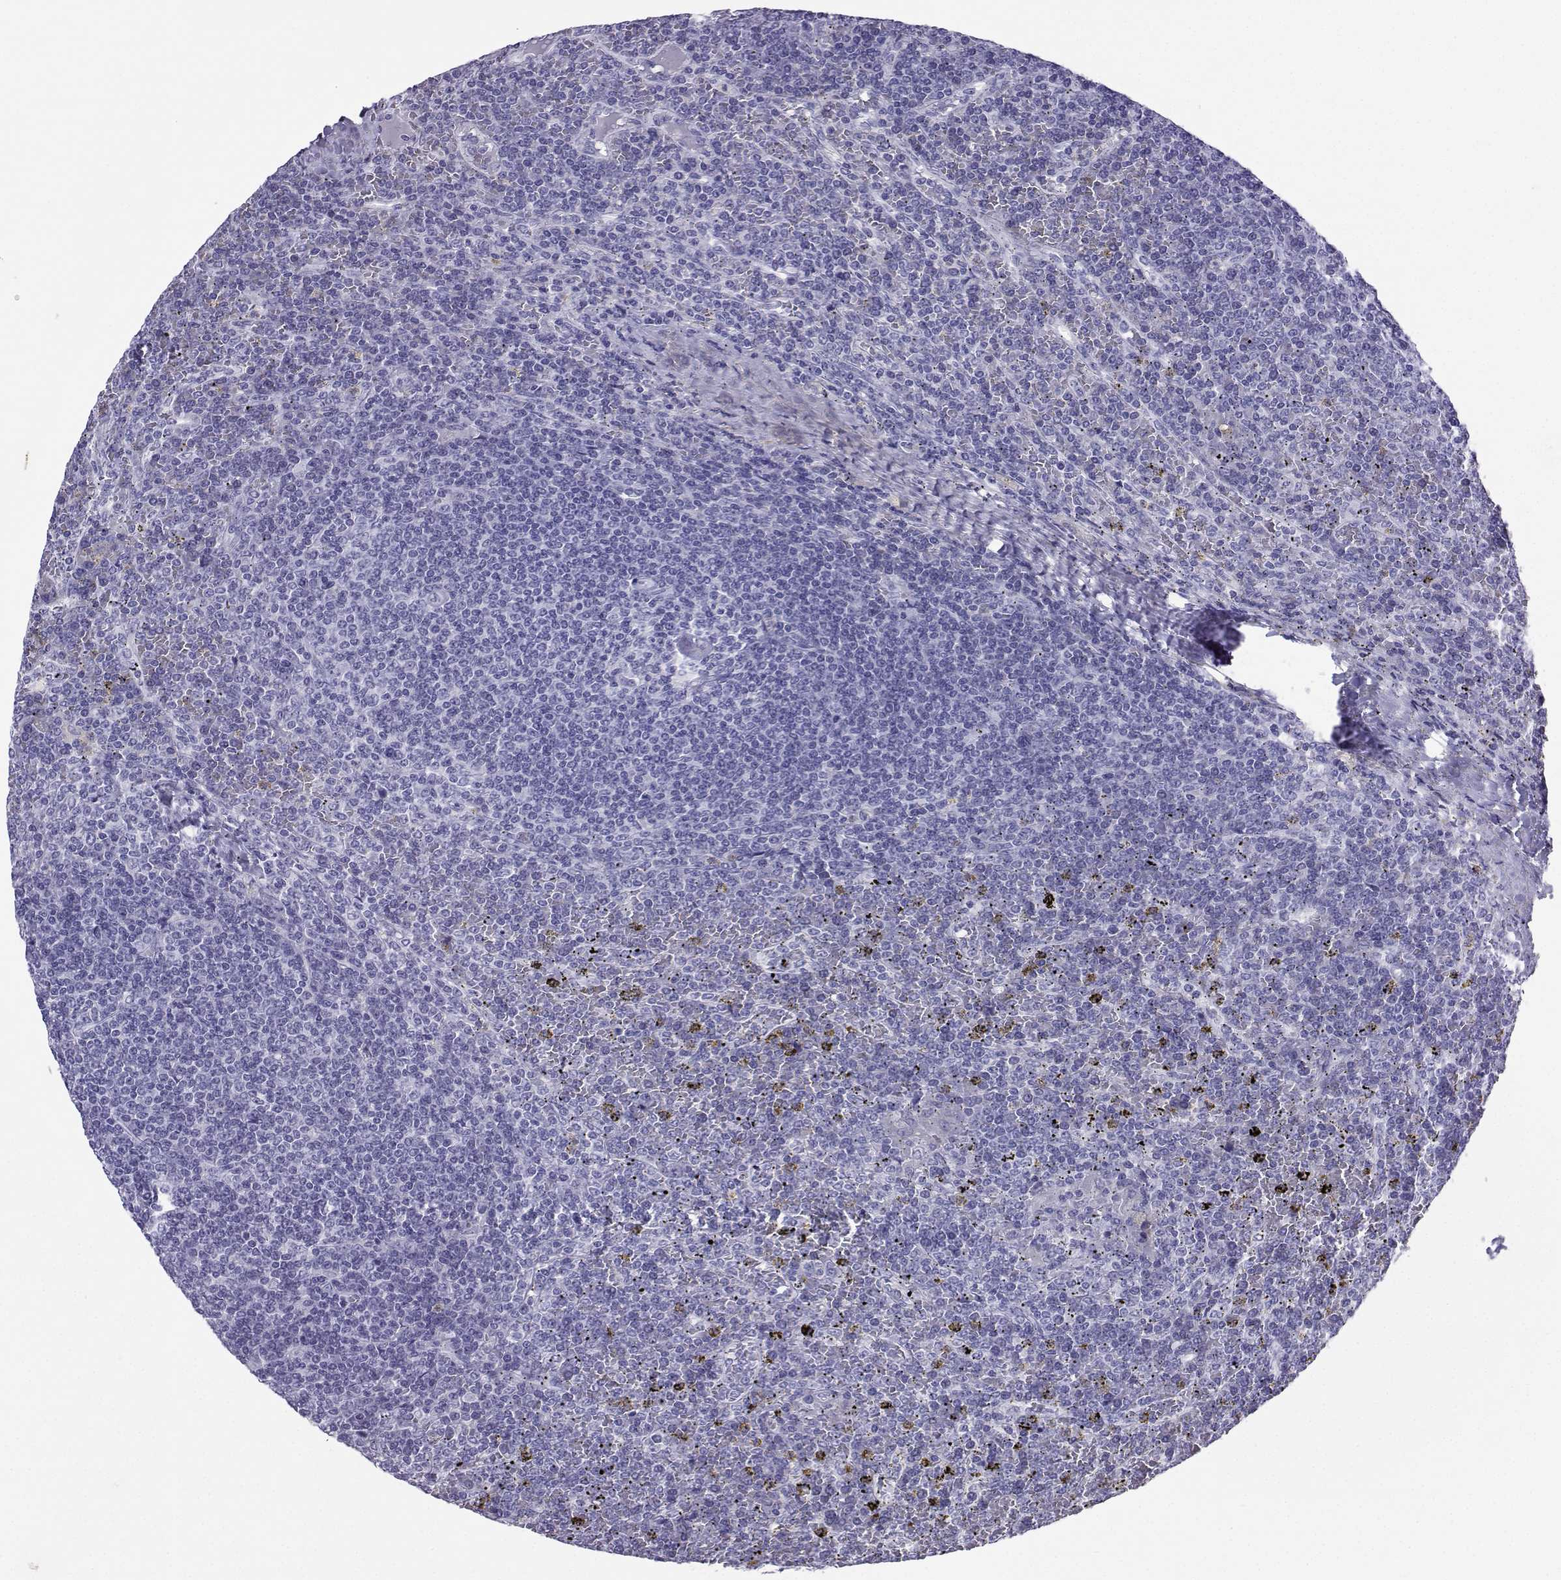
{"staining": {"intensity": "negative", "quantity": "none", "location": "none"}, "tissue": "lymphoma", "cell_type": "Tumor cells", "image_type": "cancer", "snomed": [{"axis": "morphology", "description": "Malignant lymphoma, non-Hodgkin's type, Low grade"}, {"axis": "topography", "description": "Spleen"}], "caption": "An immunohistochemistry image of low-grade malignant lymphoma, non-Hodgkin's type is shown. There is no staining in tumor cells of low-grade malignant lymphoma, non-Hodgkin's type.", "gene": "LORICRIN", "patient": {"sex": "female", "age": 19}}